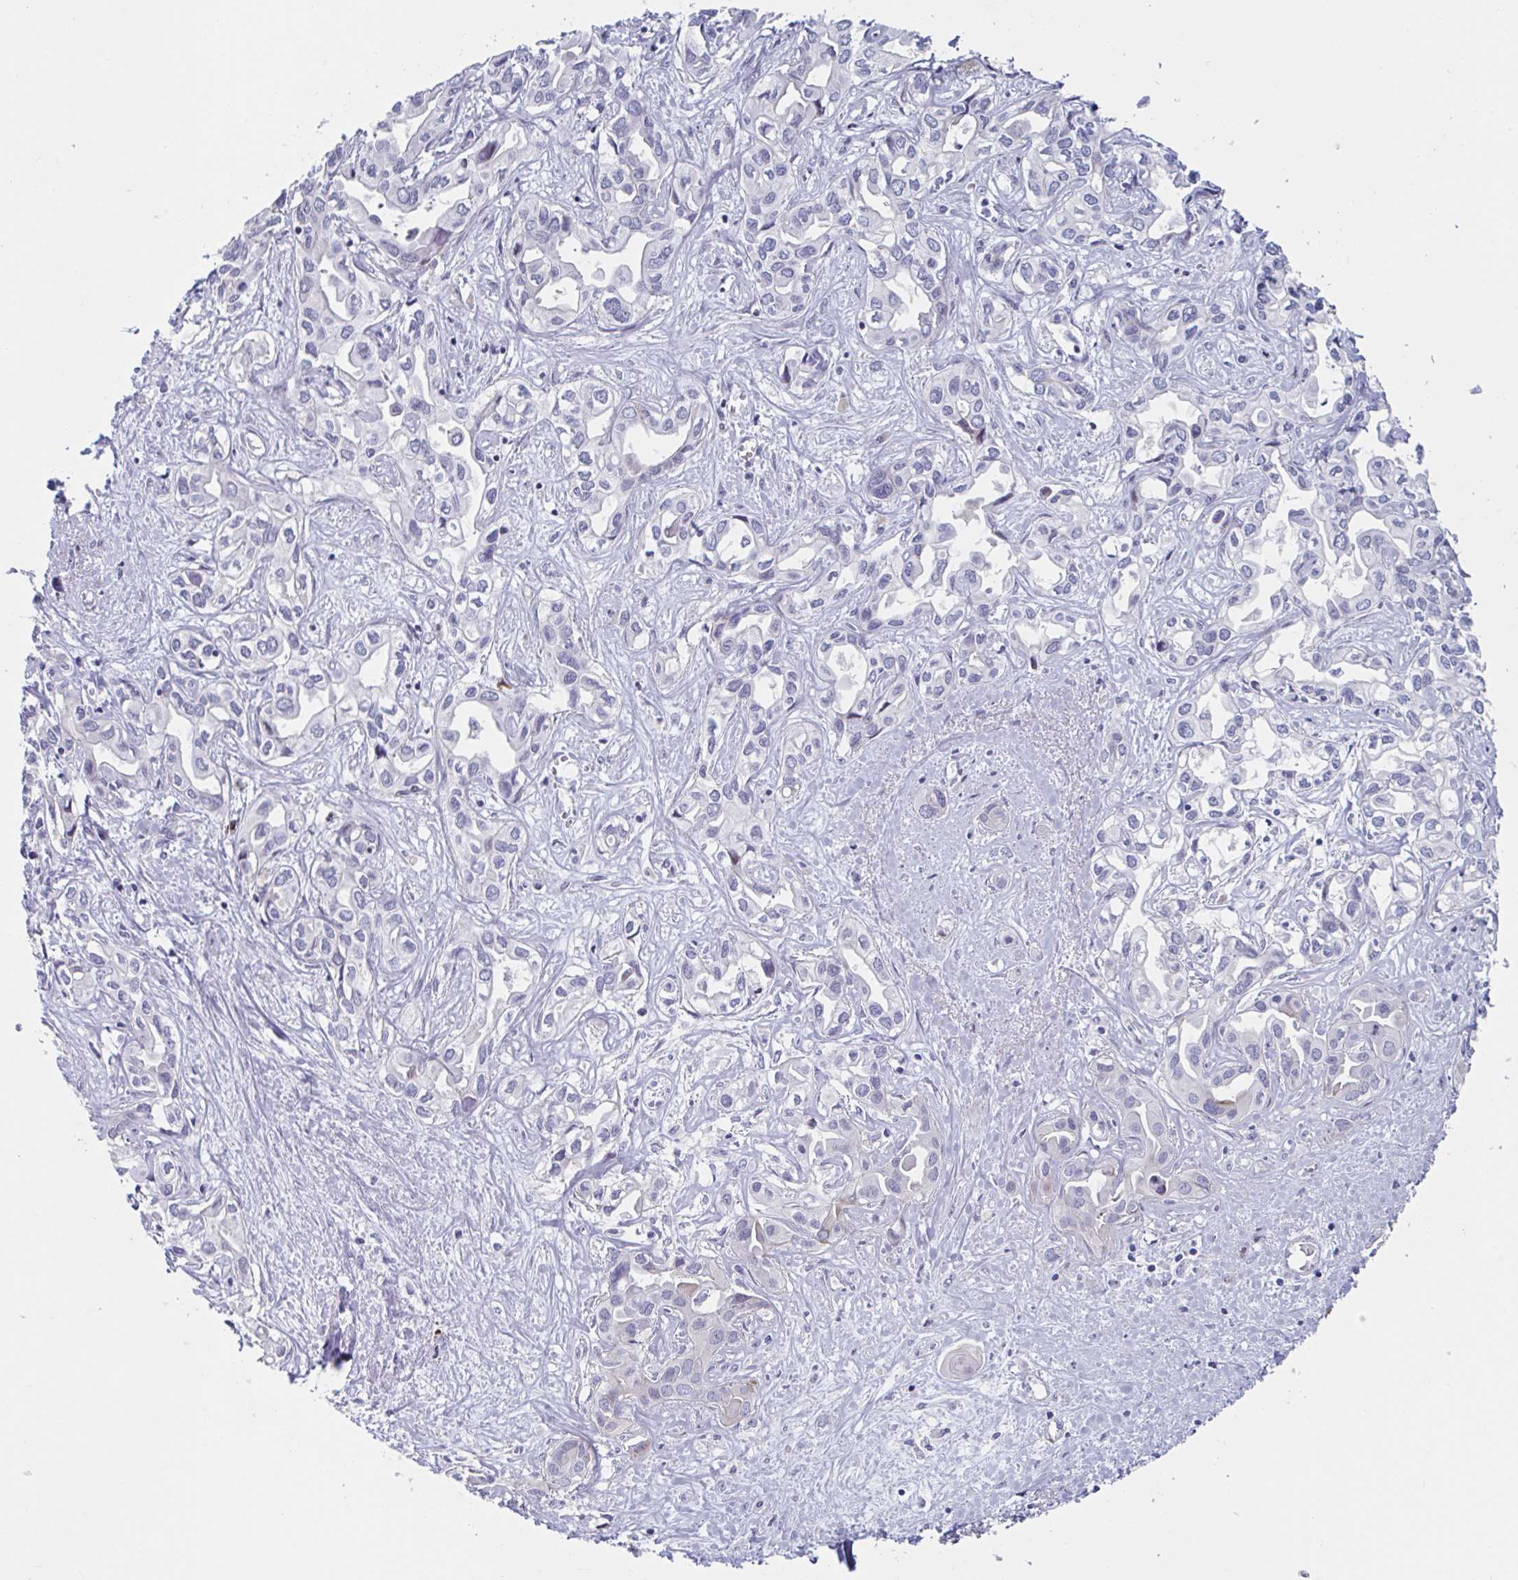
{"staining": {"intensity": "negative", "quantity": "none", "location": "none"}, "tissue": "liver cancer", "cell_type": "Tumor cells", "image_type": "cancer", "snomed": [{"axis": "morphology", "description": "Cholangiocarcinoma"}, {"axis": "topography", "description": "Liver"}], "caption": "IHC of liver cholangiocarcinoma shows no expression in tumor cells.", "gene": "DUXA", "patient": {"sex": "female", "age": 64}}